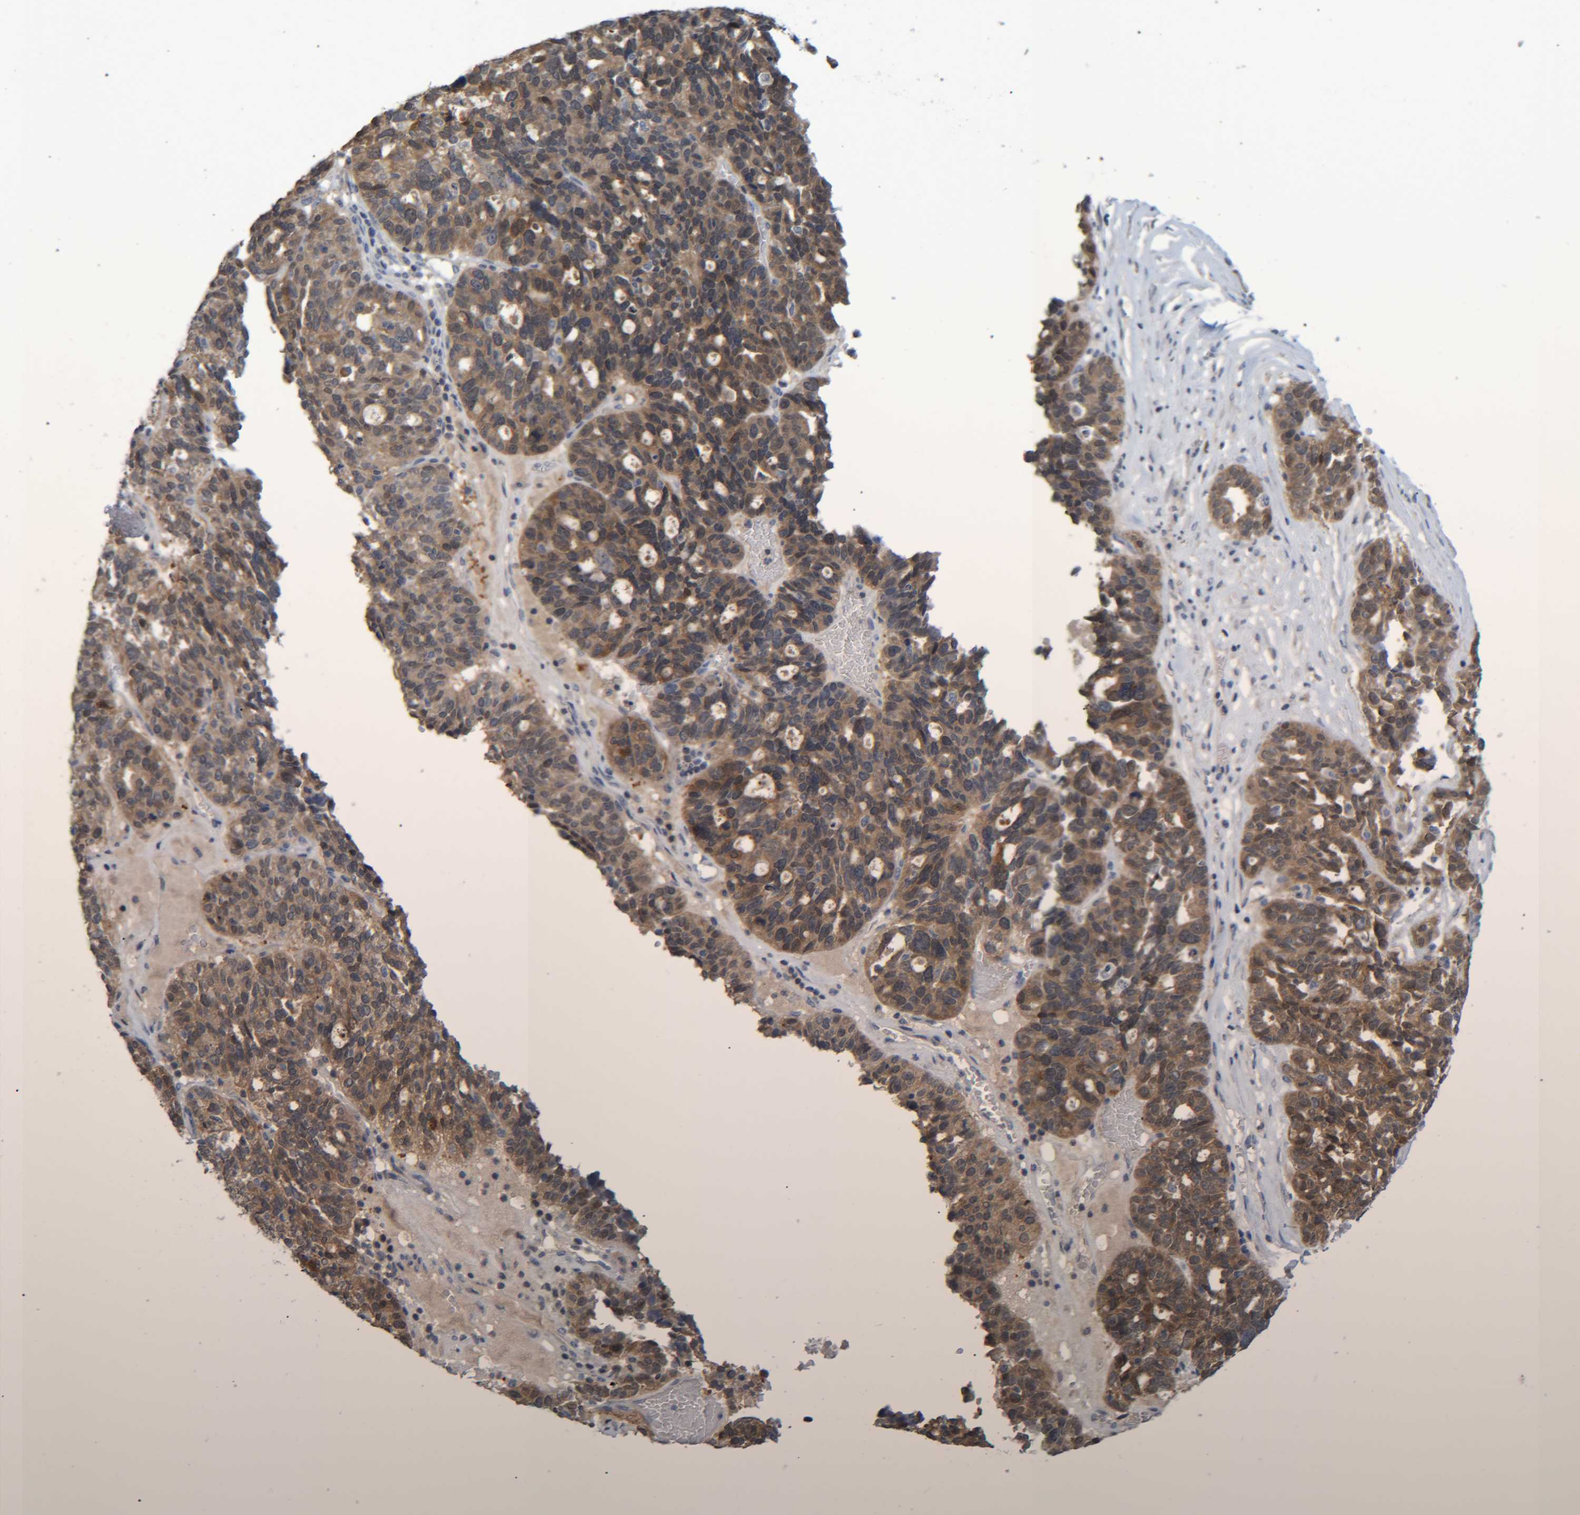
{"staining": {"intensity": "moderate", "quantity": ">75%", "location": "cytoplasmic/membranous"}, "tissue": "ovarian cancer", "cell_type": "Tumor cells", "image_type": "cancer", "snomed": [{"axis": "morphology", "description": "Cystadenocarcinoma, serous, NOS"}, {"axis": "topography", "description": "Ovary"}], "caption": "Human serous cystadenocarcinoma (ovarian) stained for a protein (brown) reveals moderate cytoplasmic/membranous positive staining in about >75% of tumor cells.", "gene": "PCYT2", "patient": {"sex": "female", "age": 59}}